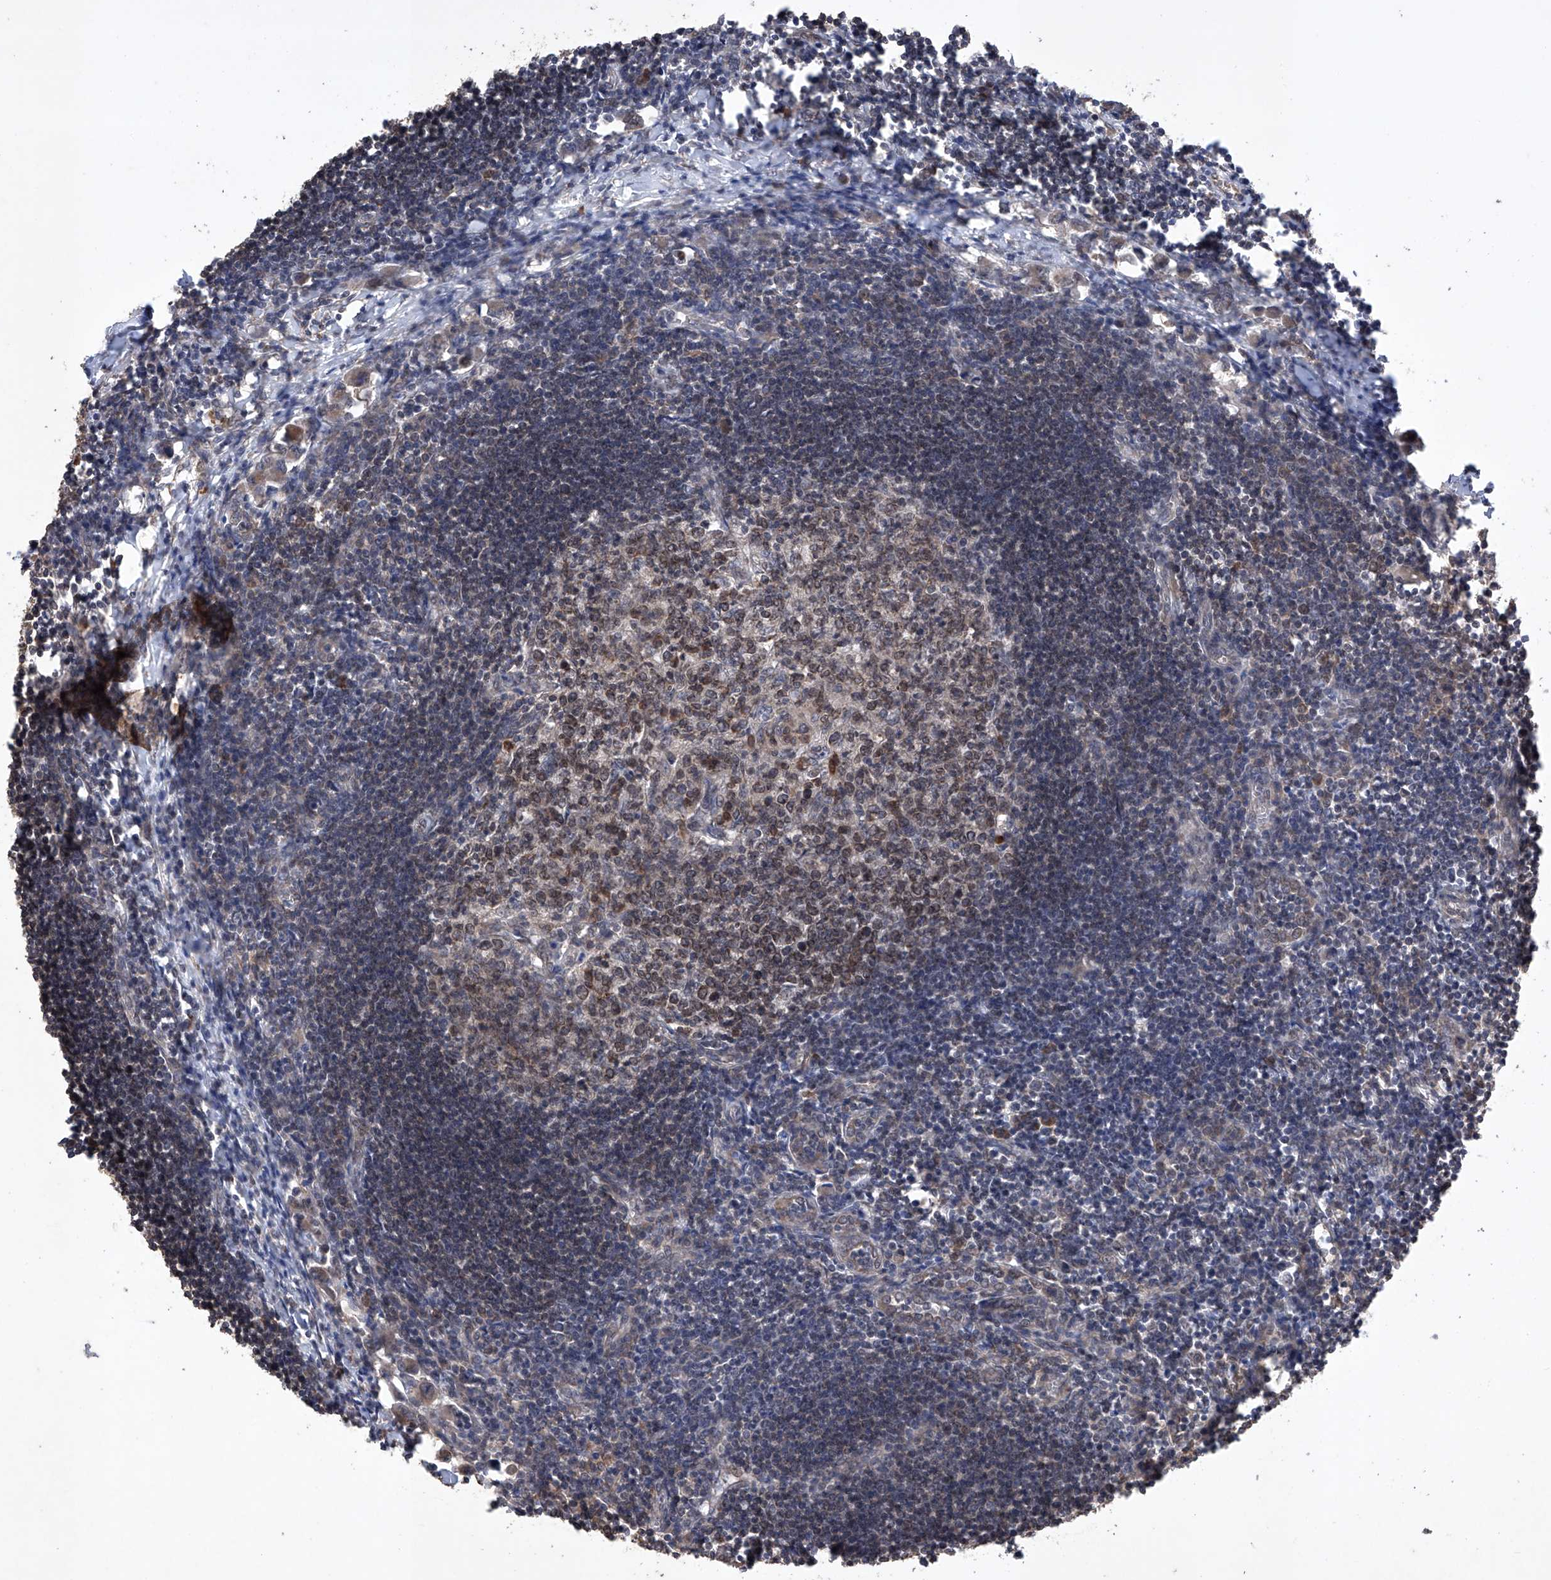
{"staining": {"intensity": "moderate", "quantity": ">75%", "location": "cytoplasmic/membranous"}, "tissue": "lymph node", "cell_type": "Germinal center cells", "image_type": "normal", "snomed": [{"axis": "morphology", "description": "Normal tissue, NOS"}, {"axis": "morphology", "description": "Malignant melanoma, Metastatic site"}, {"axis": "topography", "description": "Lymph node"}], "caption": "Protein staining of normal lymph node exhibits moderate cytoplasmic/membranous staining in about >75% of germinal center cells. (Stains: DAB in brown, nuclei in blue, Microscopy: brightfield microscopy at high magnification).", "gene": "LURAP1", "patient": {"sex": "male", "age": 41}}